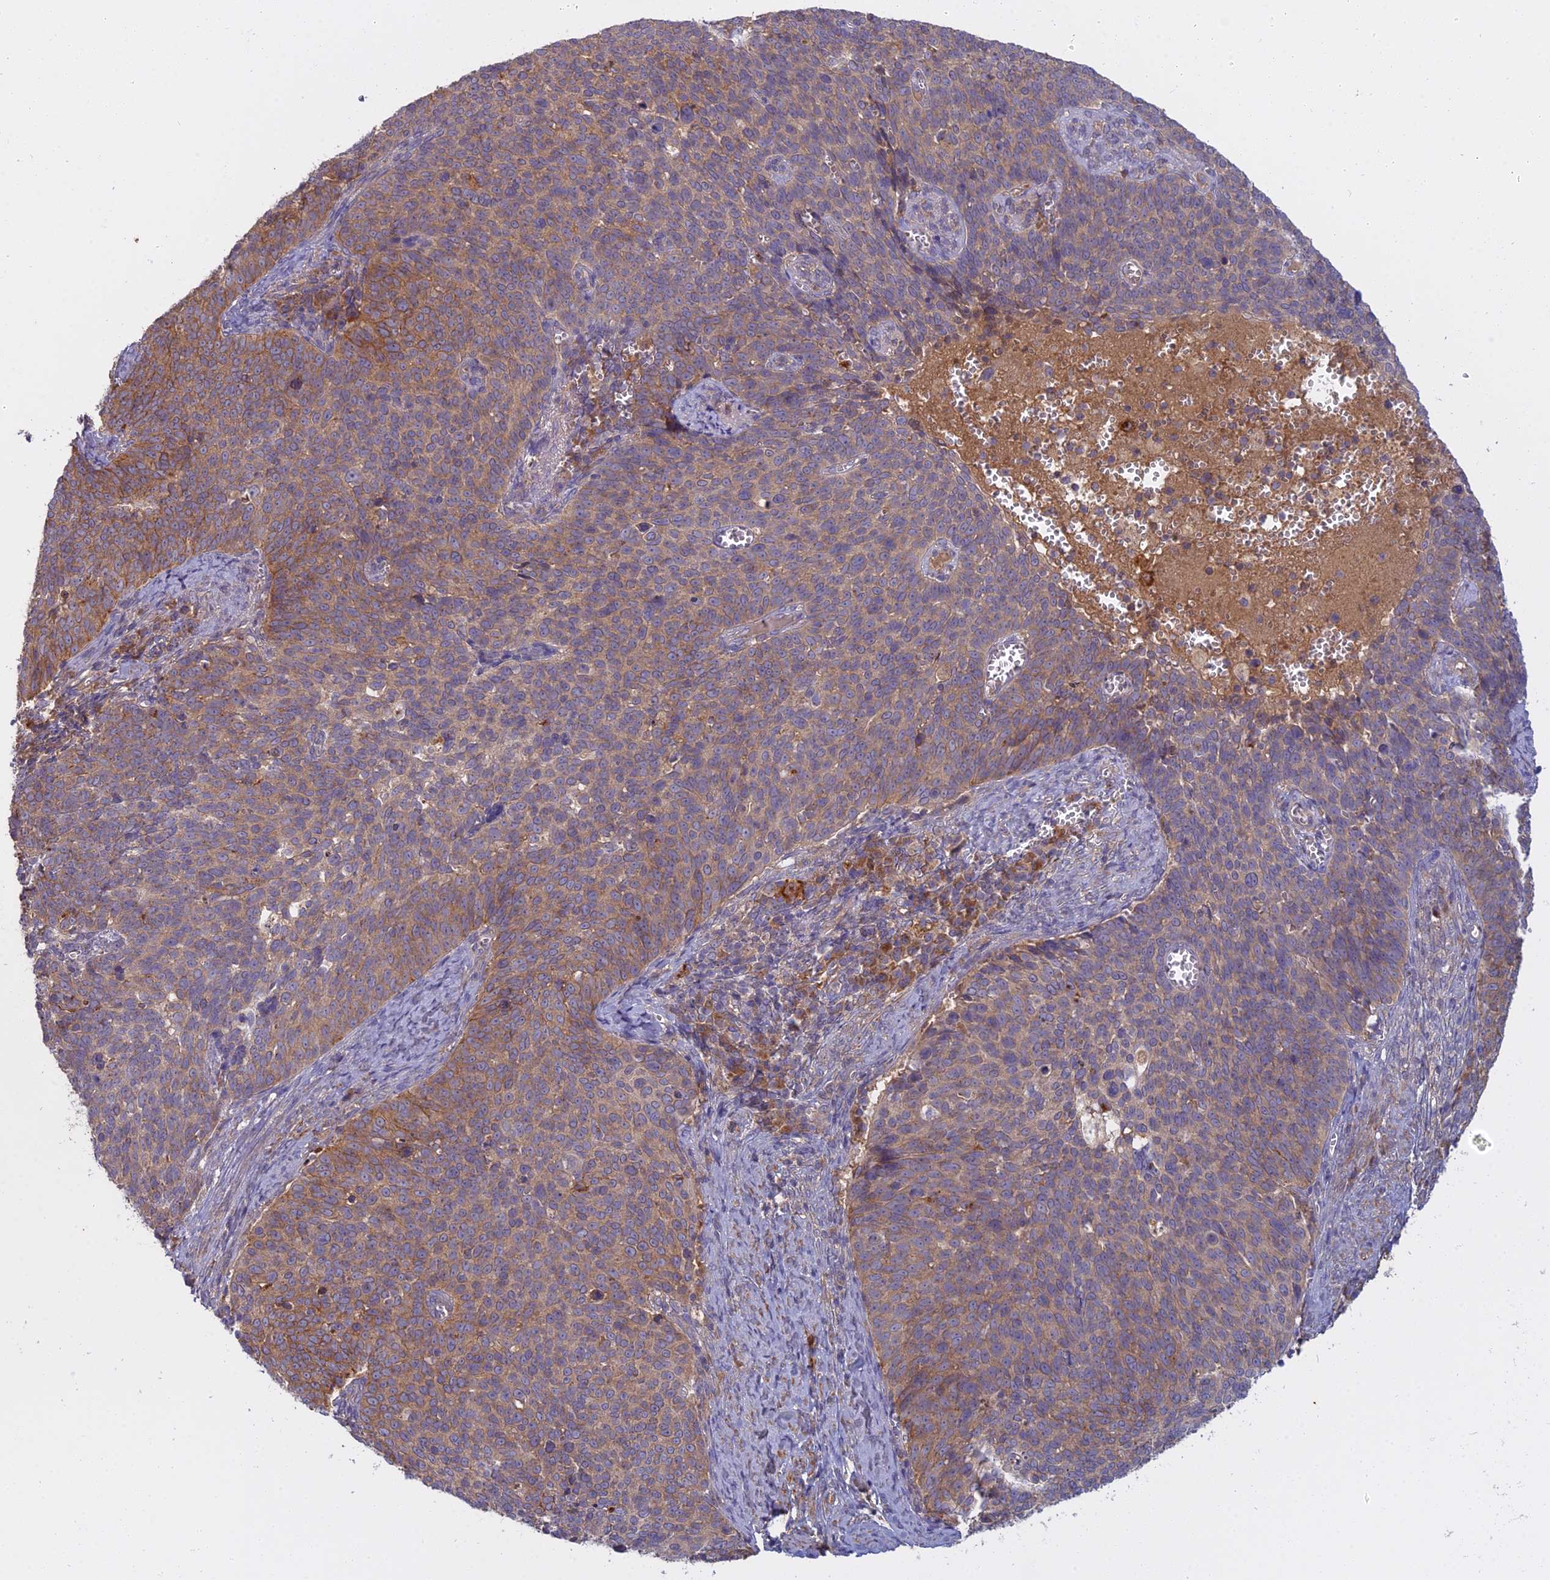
{"staining": {"intensity": "moderate", "quantity": ">75%", "location": "cytoplasmic/membranous"}, "tissue": "cervical cancer", "cell_type": "Tumor cells", "image_type": "cancer", "snomed": [{"axis": "morphology", "description": "Normal tissue, NOS"}, {"axis": "morphology", "description": "Squamous cell carcinoma, NOS"}, {"axis": "topography", "description": "Cervix"}], "caption": "Cervical squamous cell carcinoma stained with immunohistochemistry exhibits moderate cytoplasmic/membranous staining in approximately >75% of tumor cells. The staining was performed using DAB (3,3'-diaminobenzidine), with brown indicating positive protein expression. Nuclei are stained blue with hematoxylin.", "gene": "CCDC167", "patient": {"sex": "female", "age": 39}}